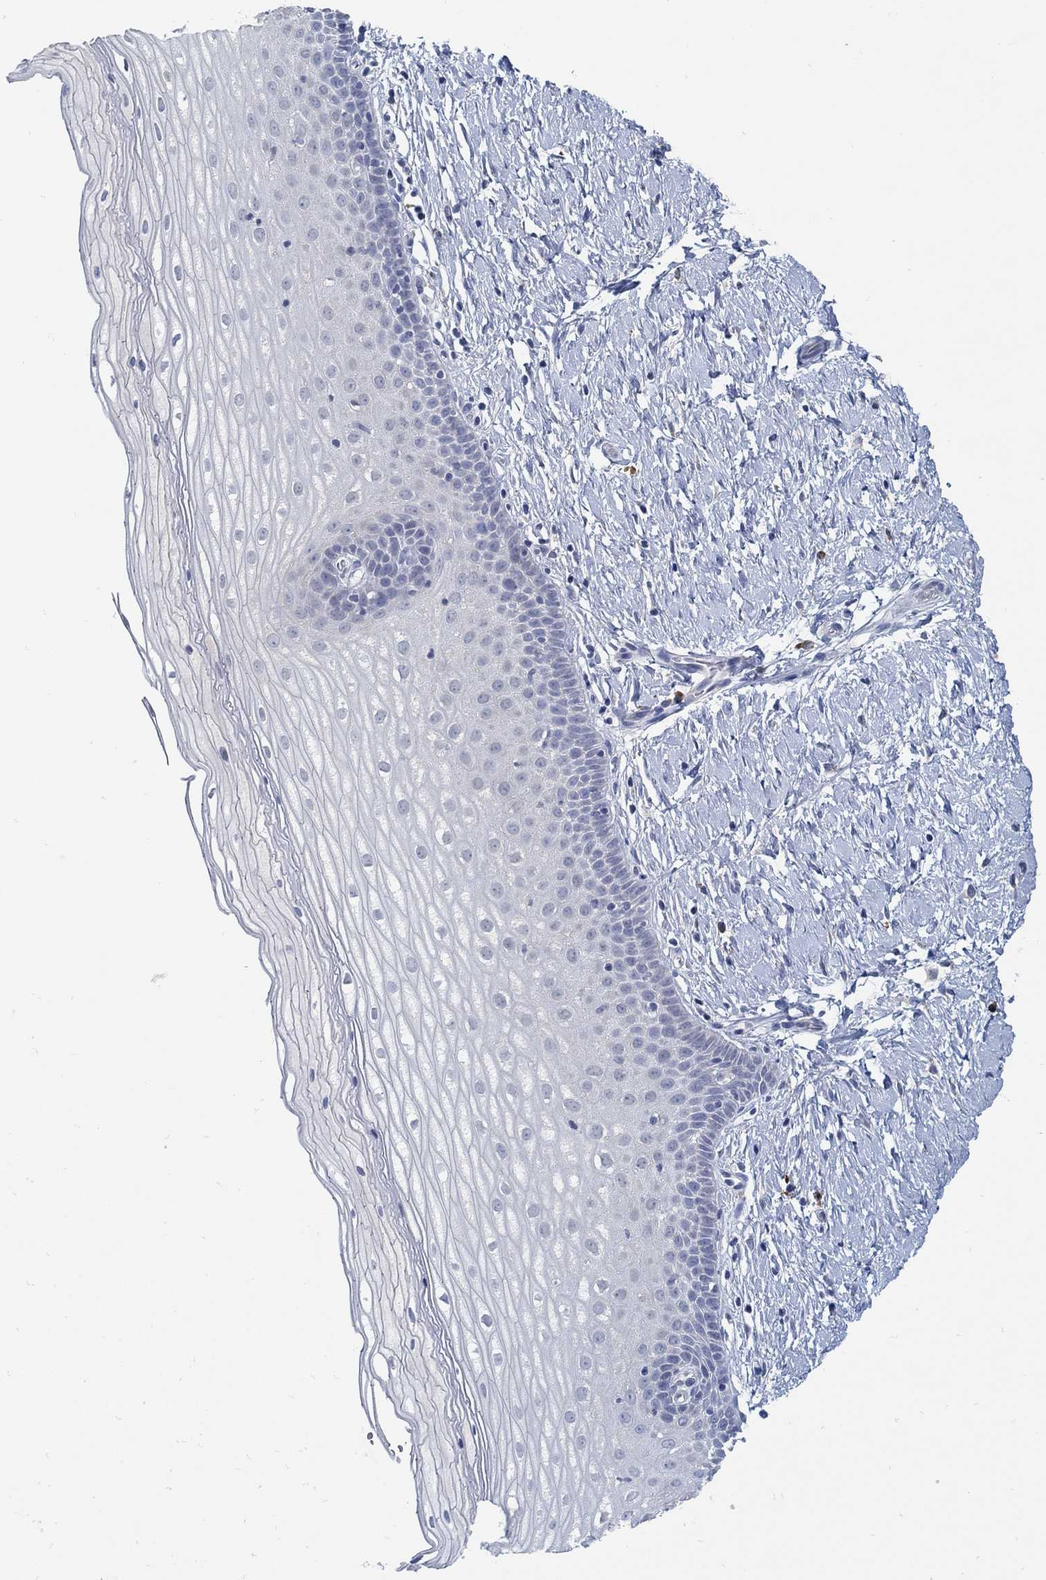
{"staining": {"intensity": "negative", "quantity": "none", "location": "none"}, "tissue": "cervix", "cell_type": "Squamous epithelial cells", "image_type": "normal", "snomed": [{"axis": "morphology", "description": "Normal tissue, NOS"}, {"axis": "topography", "description": "Cervix"}], "caption": "This is a image of immunohistochemistry (IHC) staining of unremarkable cervix, which shows no staining in squamous epithelial cells.", "gene": "PCDH11X", "patient": {"sex": "female", "age": 37}}